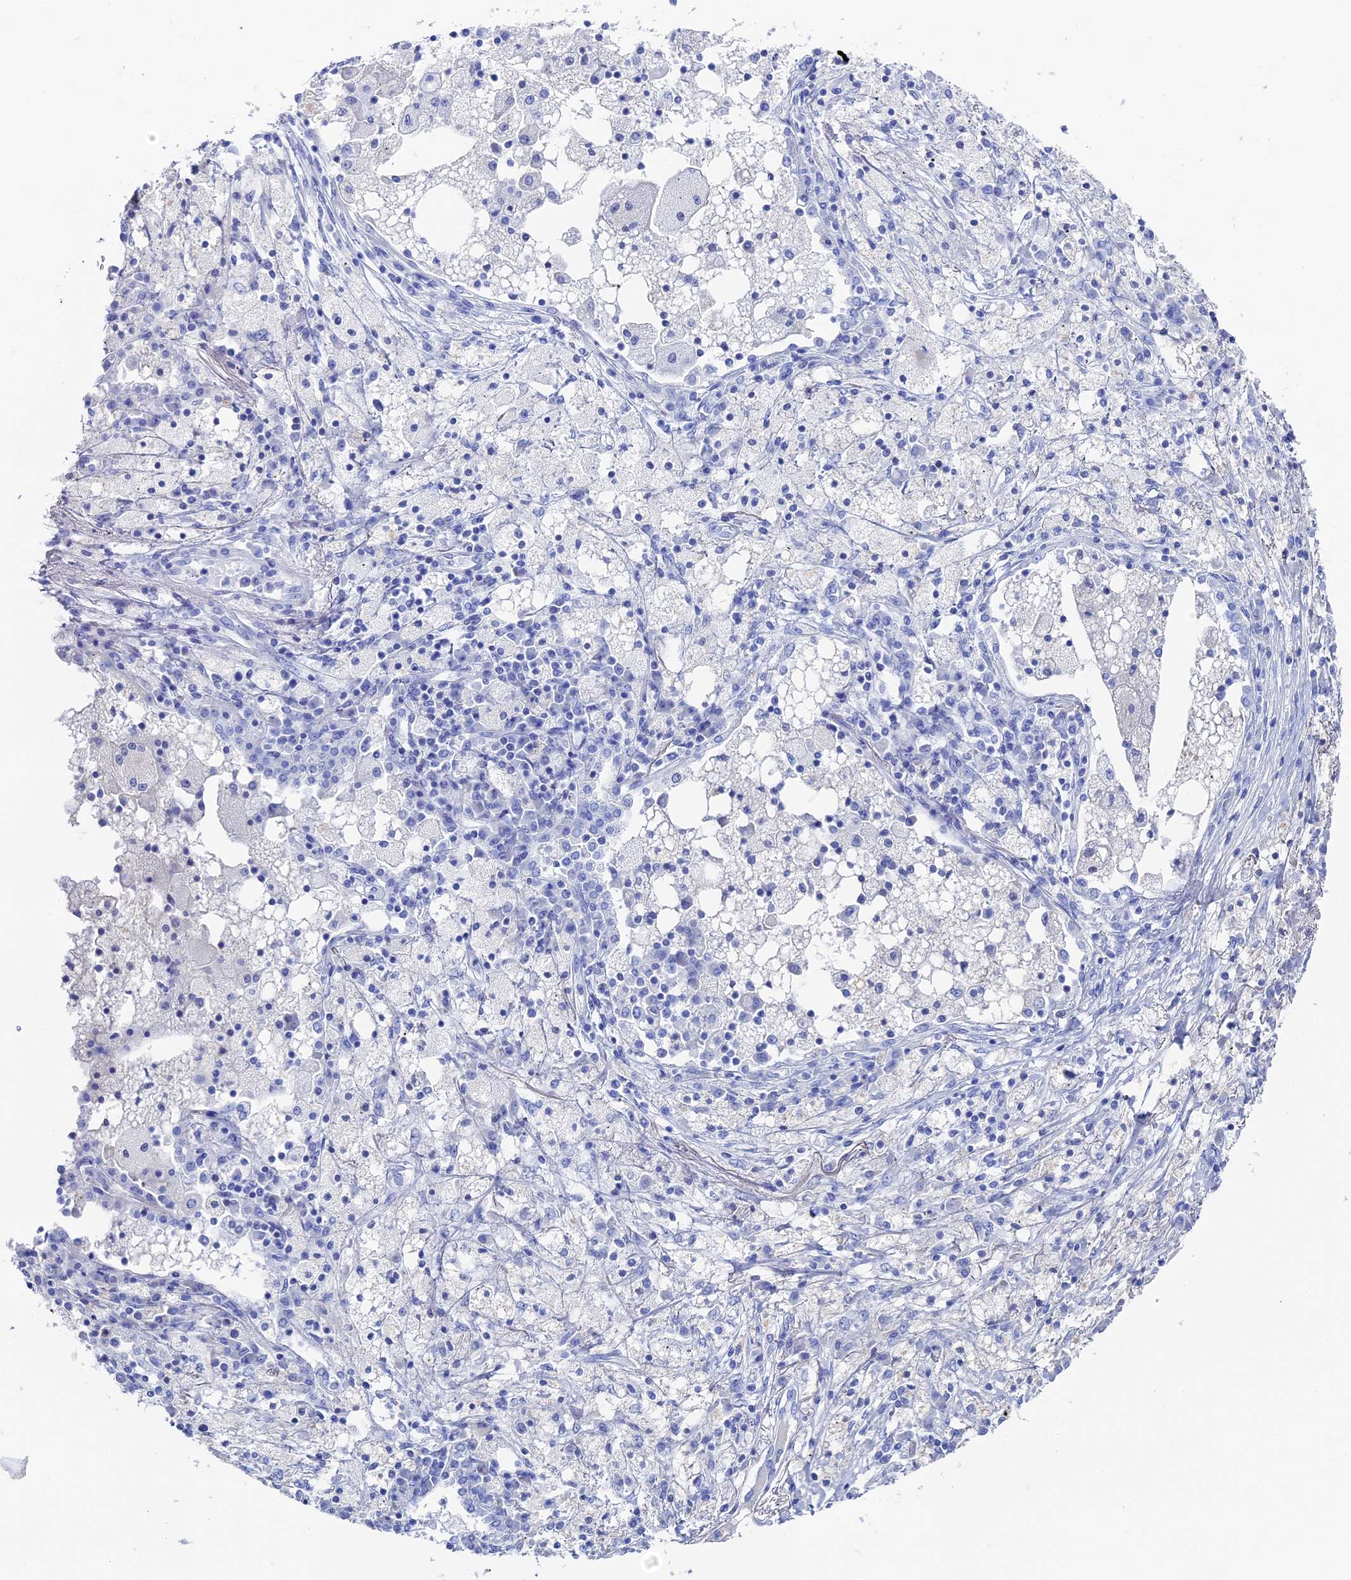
{"staining": {"intensity": "negative", "quantity": "none", "location": "none"}, "tissue": "lung cancer", "cell_type": "Tumor cells", "image_type": "cancer", "snomed": [{"axis": "morphology", "description": "Squamous cell carcinoma, NOS"}, {"axis": "topography", "description": "Lung"}], "caption": "This is an IHC photomicrograph of human squamous cell carcinoma (lung). There is no expression in tumor cells.", "gene": "UNC119", "patient": {"sex": "male", "age": 65}}